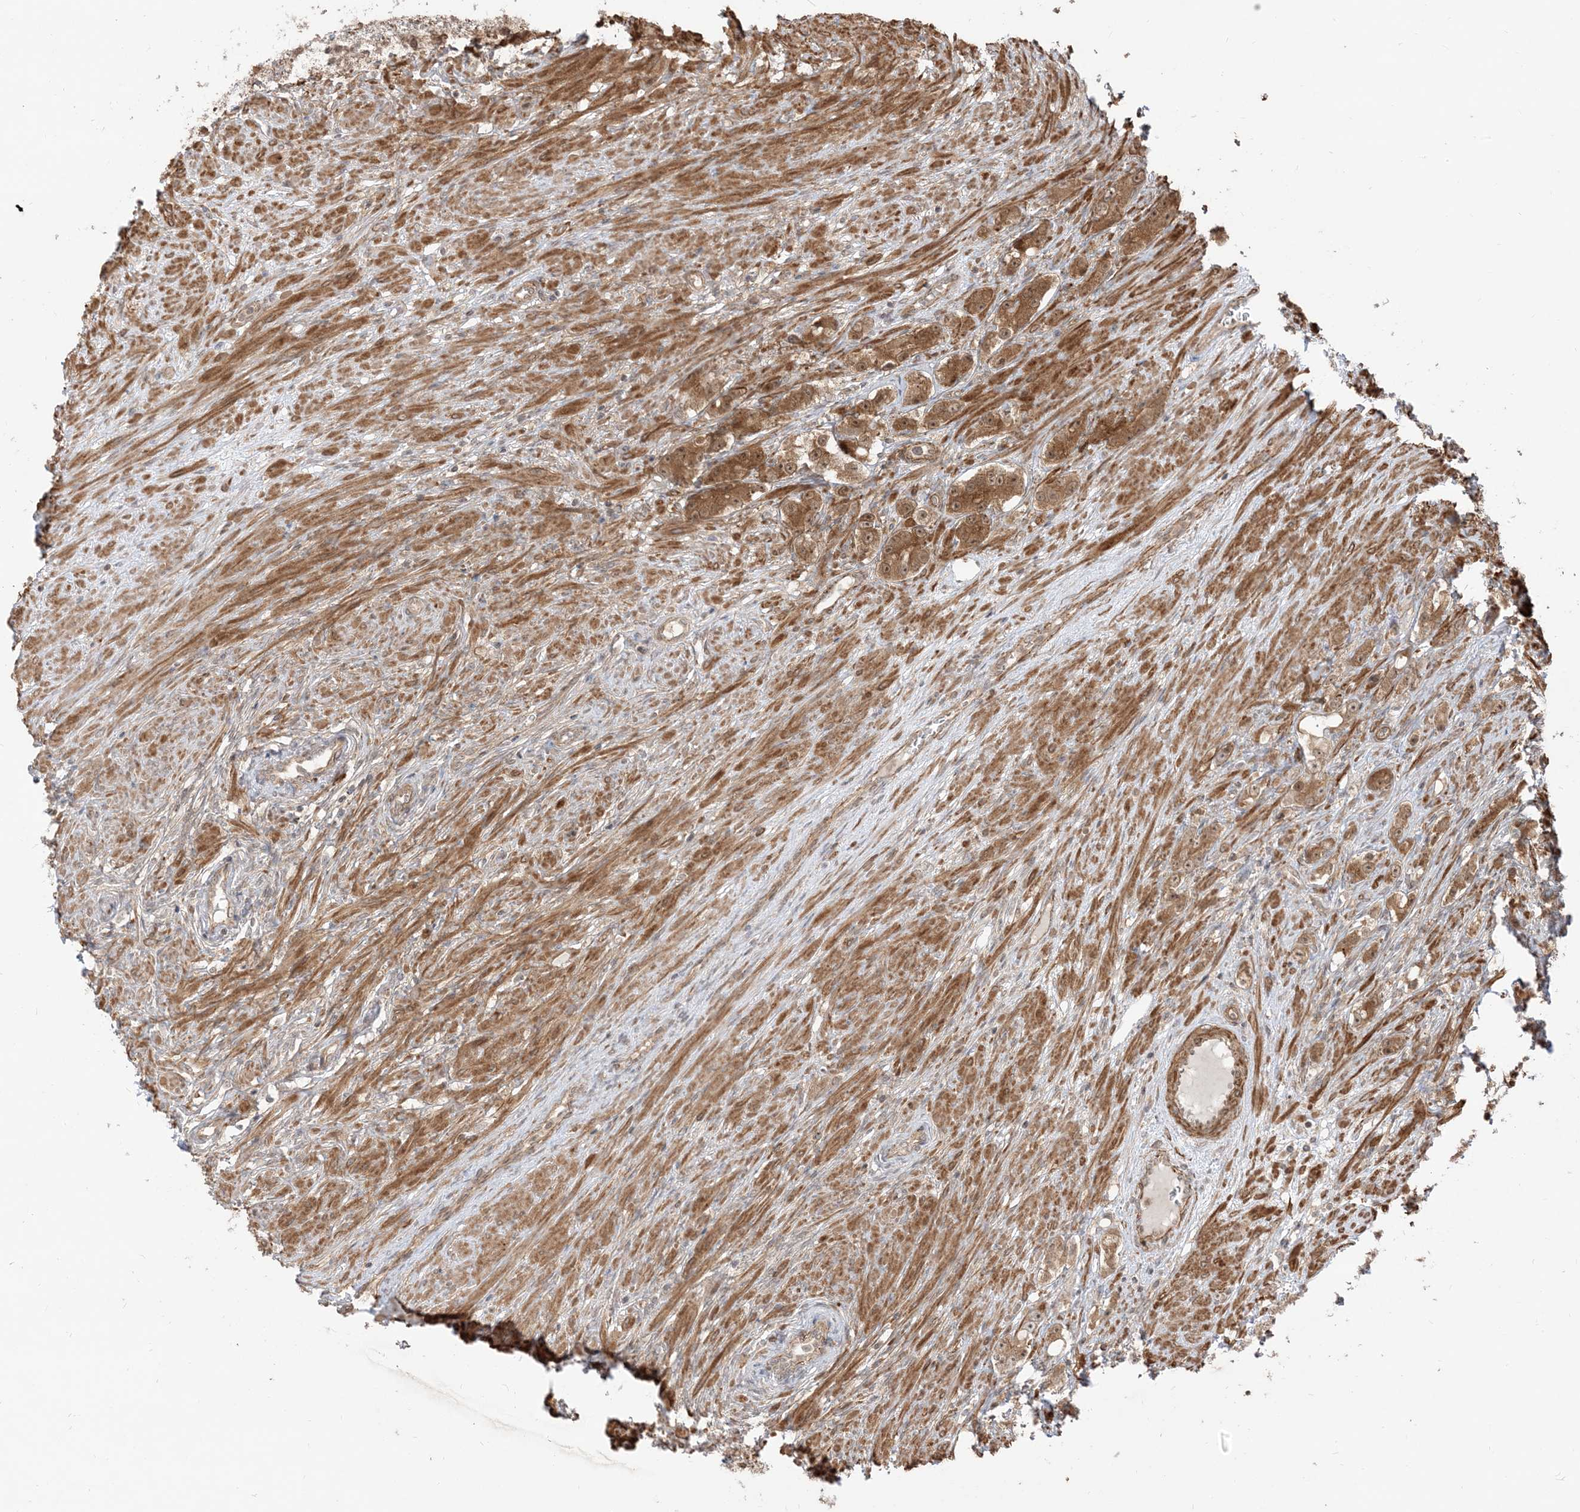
{"staining": {"intensity": "moderate", "quantity": ">75%", "location": "cytoplasmic/membranous"}, "tissue": "prostate cancer", "cell_type": "Tumor cells", "image_type": "cancer", "snomed": [{"axis": "morphology", "description": "Adenocarcinoma, High grade"}, {"axis": "topography", "description": "Prostate"}], "caption": "The histopathology image demonstrates immunohistochemical staining of prostate cancer (high-grade adenocarcinoma). There is moderate cytoplasmic/membranous staining is identified in approximately >75% of tumor cells.", "gene": "TBCC", "patient": {"sex": "male", "age": 63}}